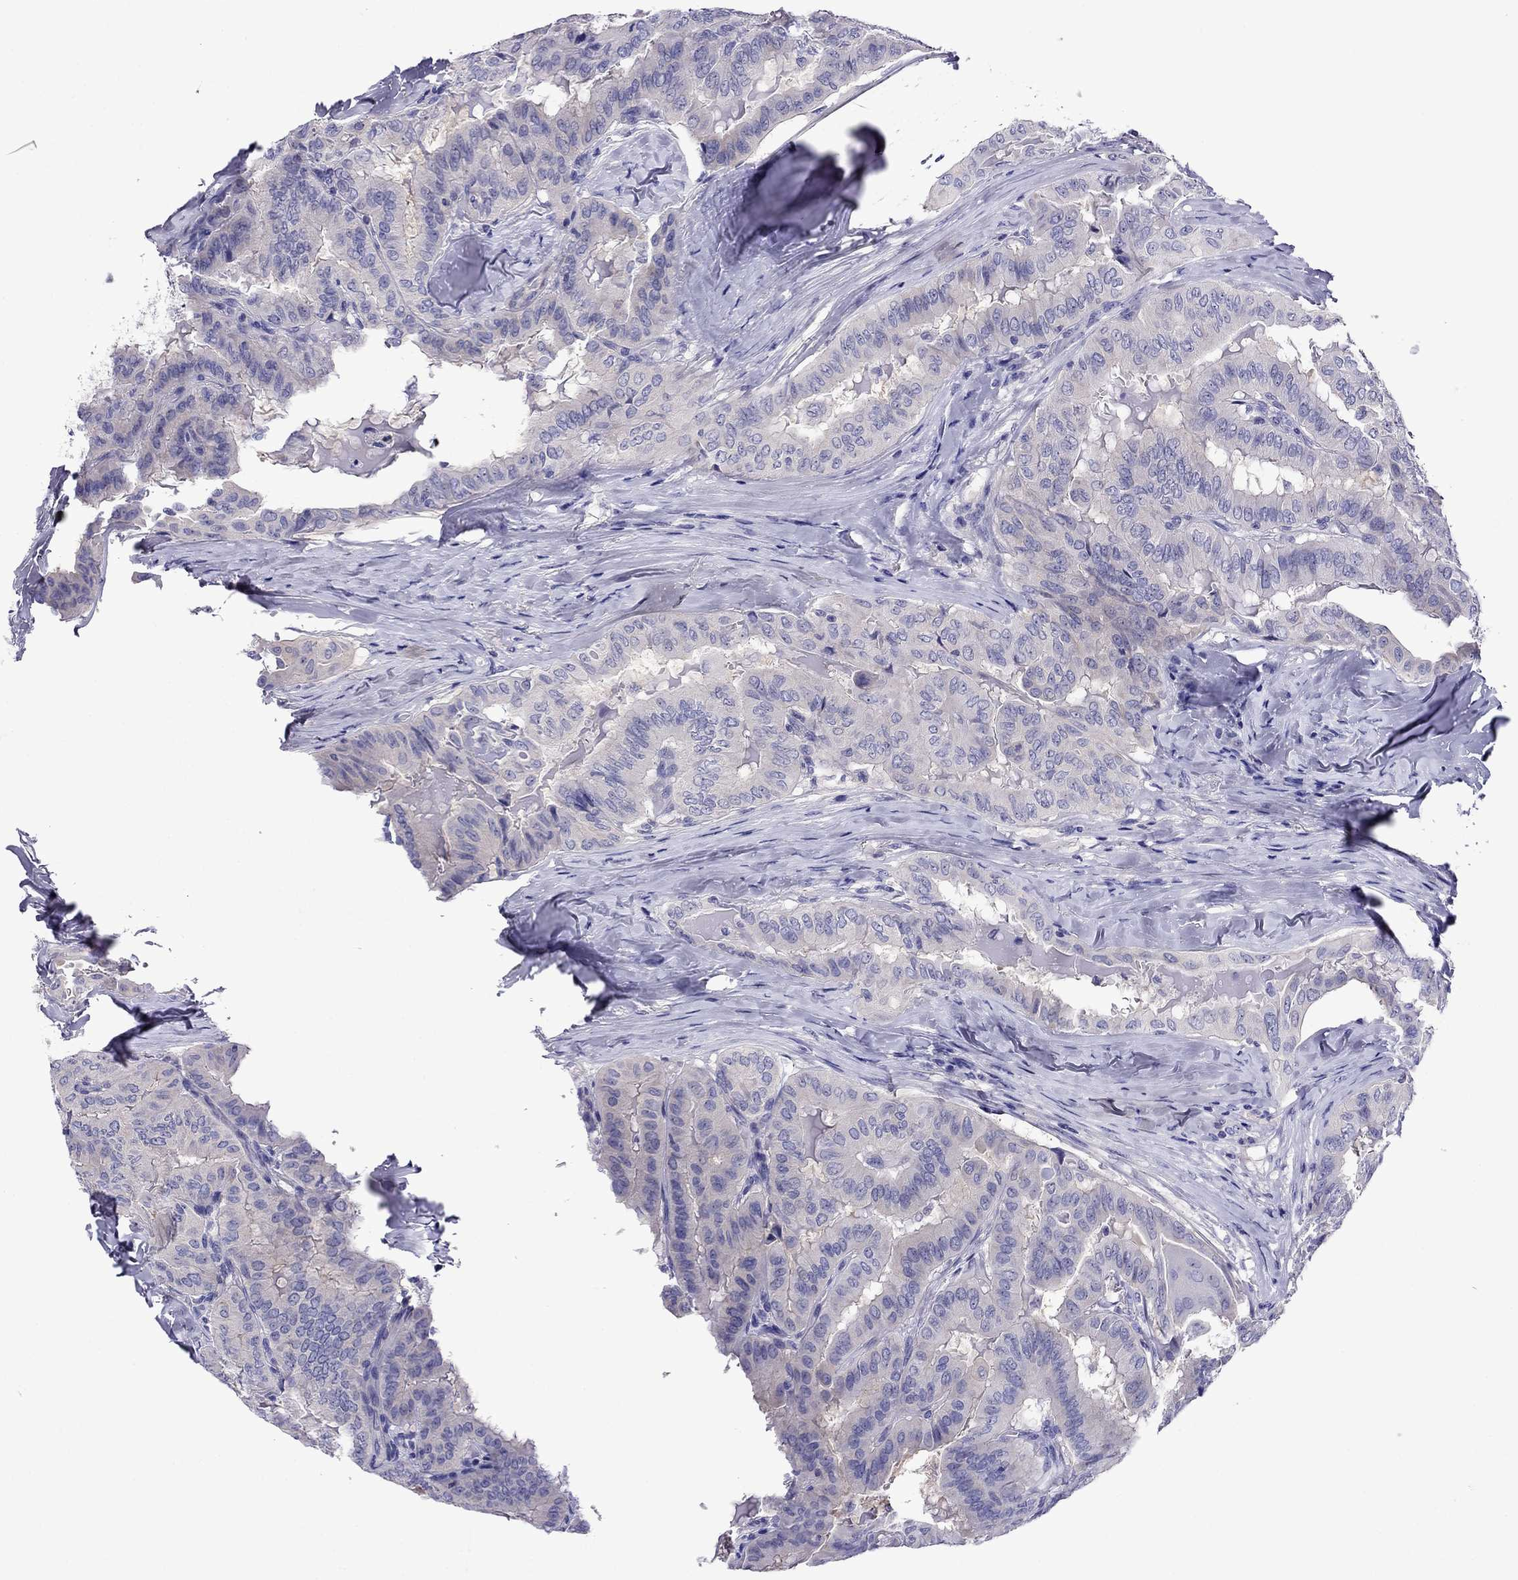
{"staining": {"intensity": "negative", "quantity": "none", "location": "none"}, "tissue": "thyroid cancer", "cell_type": "Tumor cells", "image_type": "cancer", "snomed": [{"axis": "morphology", "description": "Papillary adenocarcinoma, NOS"}, {"axis": "topography", "description": "Thyroid gland"}], "caption": "Immunohistochemical staining of human thyroid papillary adenocarcinoma displays no significant positivity in tumor cells.", "gene": "SCG2", "patient": {"sex": "female", "age": 68}}